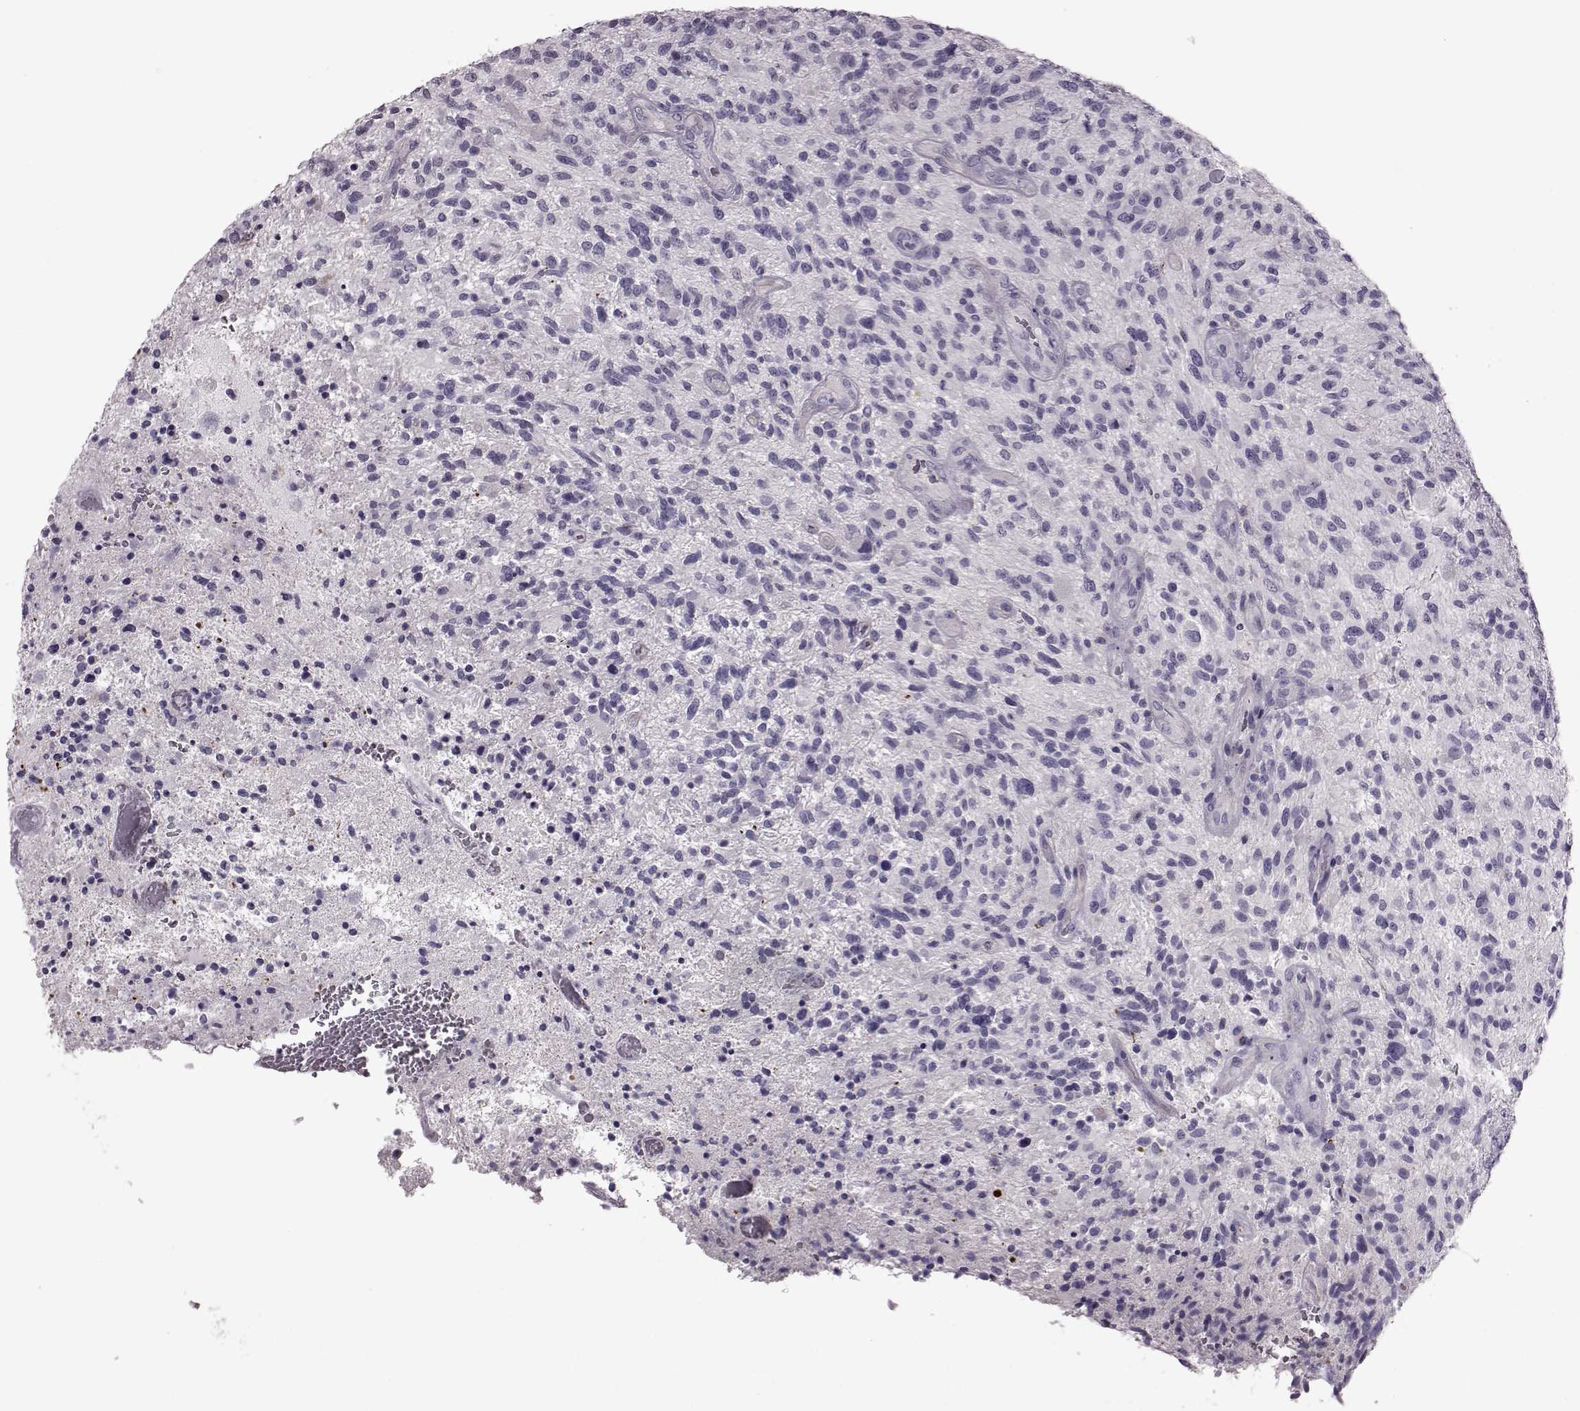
{"staining": {"intensity": "negative", "quantity": "none", "location": "none"}, "tissue": "glioma", "cell_type": "Tumor cells", "image_type": "cancer", "snomed": [{"axis": "morphology", "description": "Glioma, malignant, High grade"}, {"axis": "topography", "description": "Brain"}], "caption": "This is an immunohistochemistry histopathology image of malignant high-grade glioma. There is no staining in tumor cells.", "gene": "SNTG1", "patient": {"sex": "male", "age": 47}}